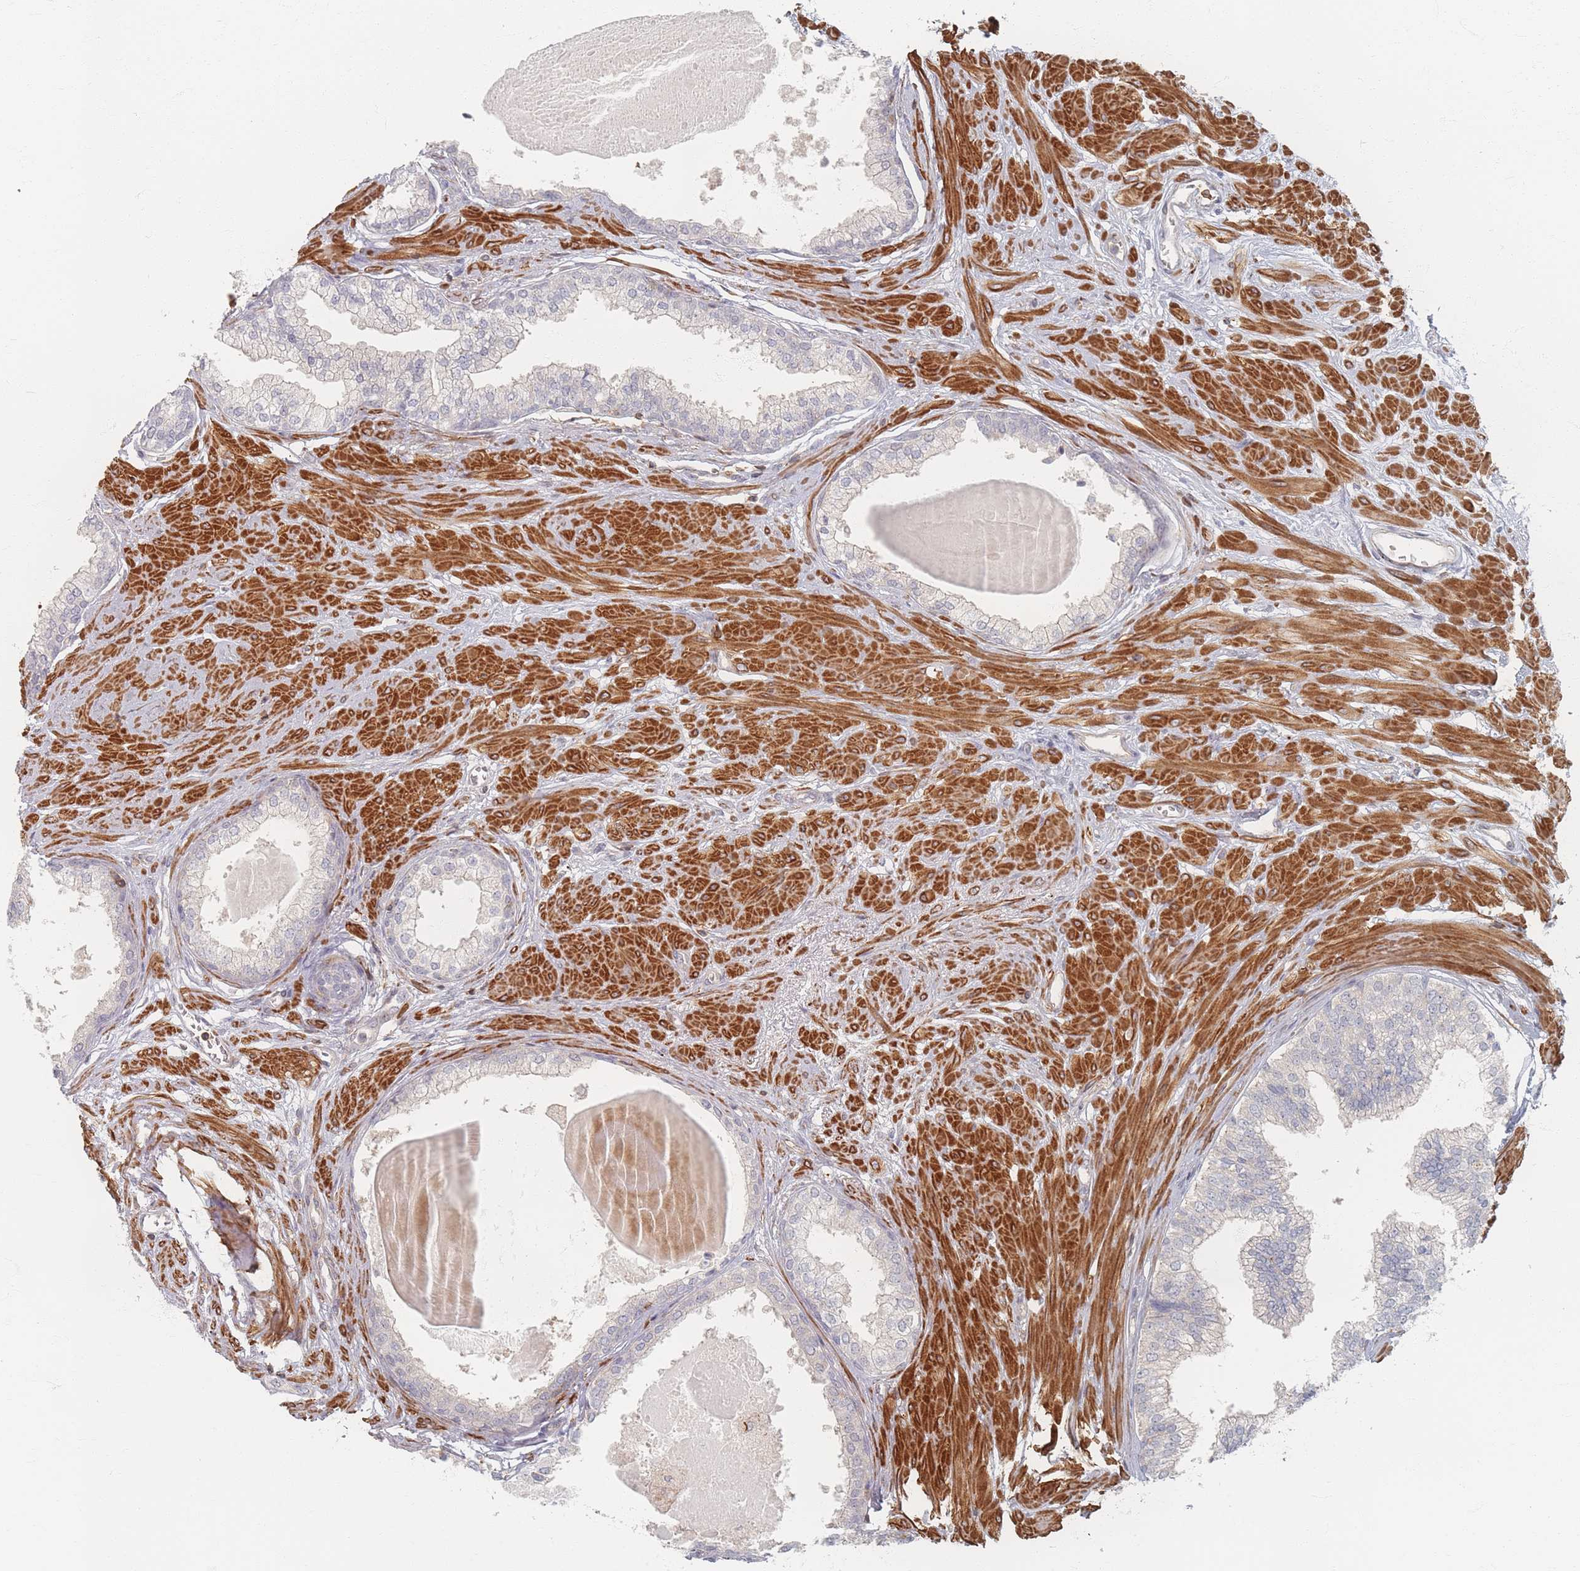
{"staining": {"intensity": "weak", "quantity": "<25%", "location": "cytoplasmic/membranous"}, "tissue": "prostate", "cell_type": "Glandular cells", "image_type": "normal", "snomed": [{"axis": "morphology", "description": "Normal tissue, NOS"}, {"axis": "topography", "description": "Prostate"}], "caption": "Immunohistochemistry image of benign prostate: prostate stained with DAB displays no significant protein expression in glandular cells. (DAB immunohistochemistry (IHC), high magnification).", "gene": "ZKSCAN7", "patient": {"sex": "male", "age": 57}}